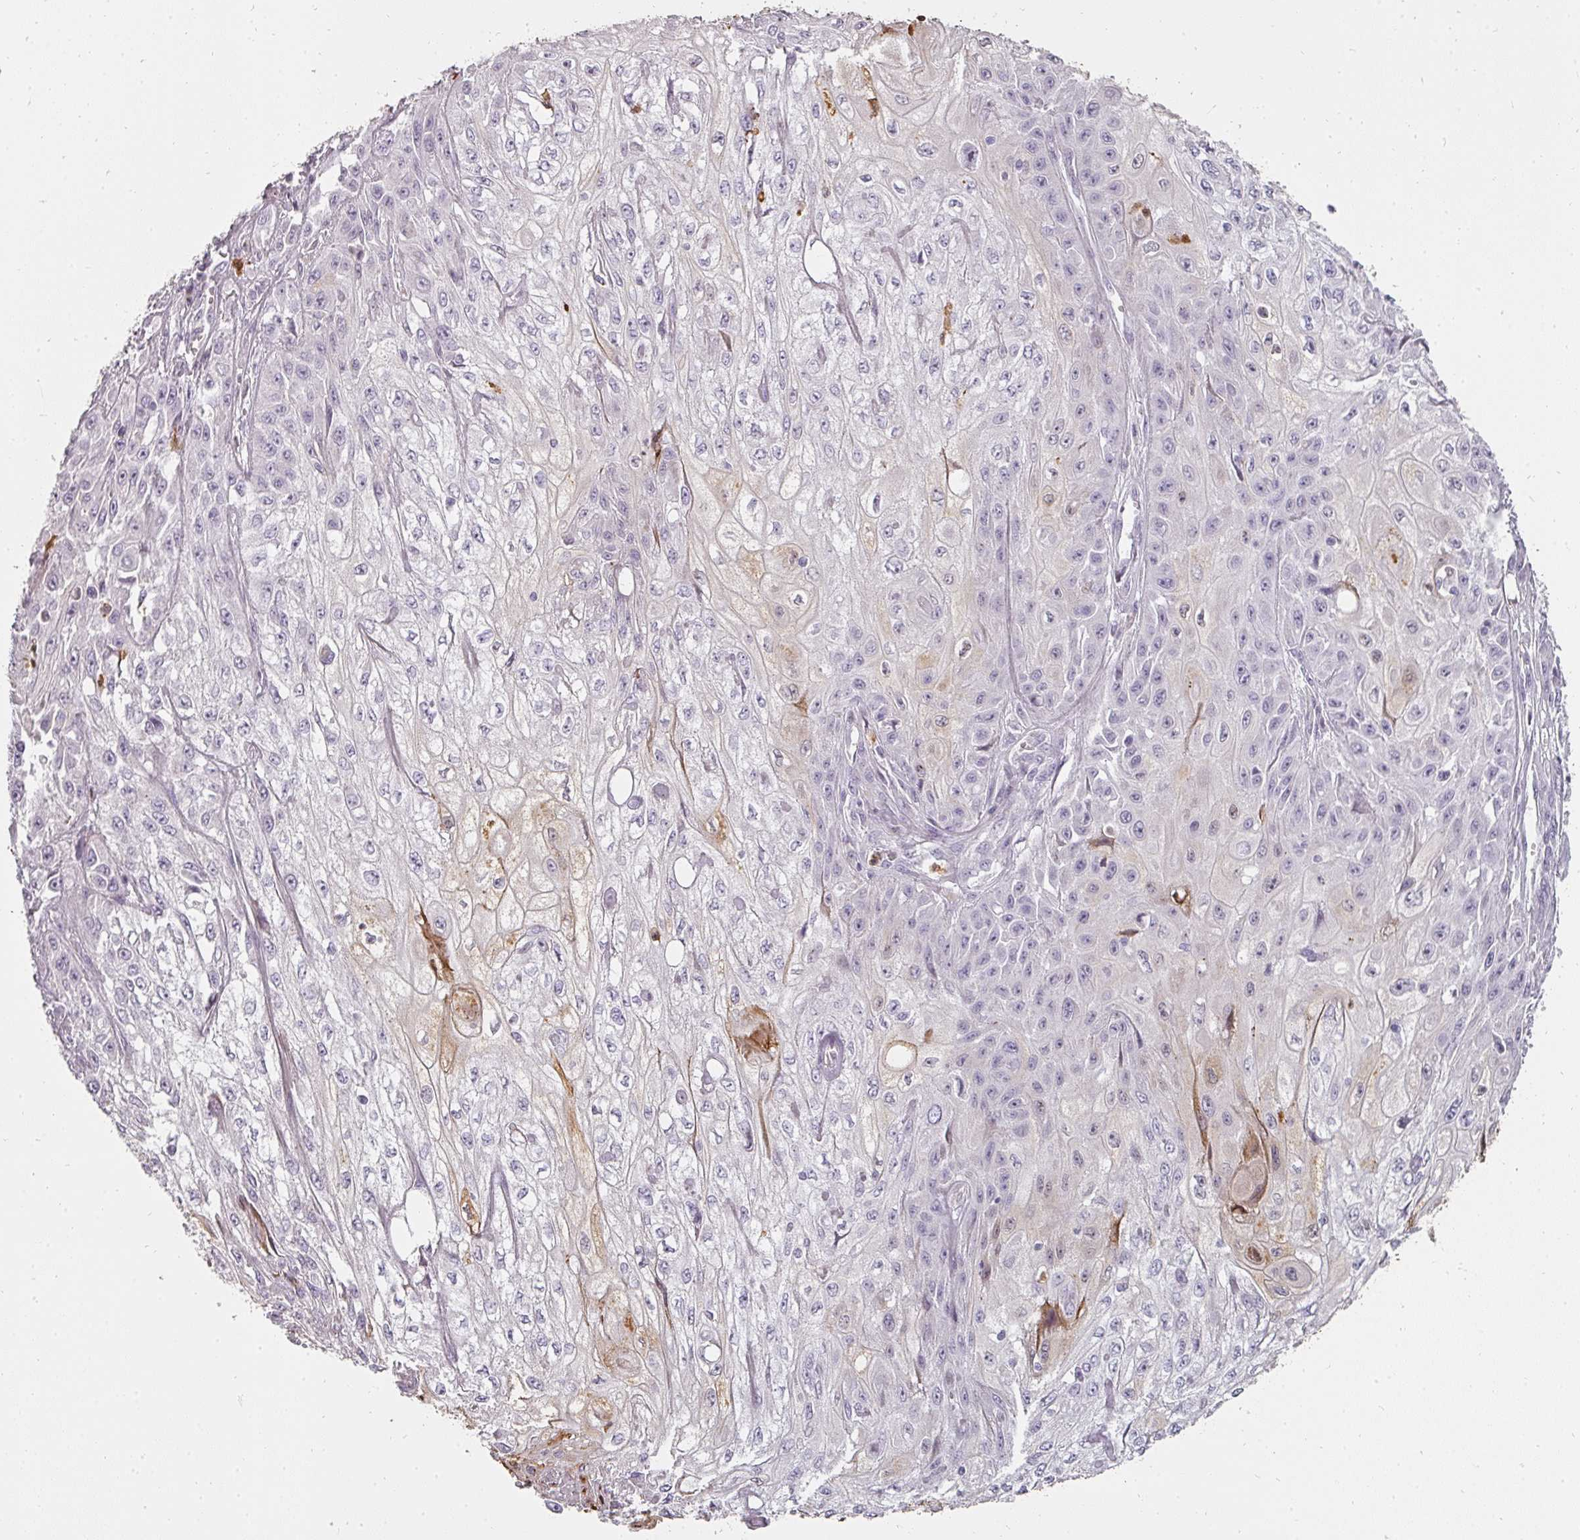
{"staining": {"intensity": "negative", "quantity": "none", "location": "none"}, "tissue": "skin cancer", "cell_type": "Tumor cells", "image_type": "cancer", "snomed": [{"axis": "morphology", "description": "Squamous cell carcinoma, NOS"}, {"axis": "morphology", "description": "Squamous cell carcinoma, metastatic, NOS"}, {"axis": "topography", "description": "Skin"}, {"axis": "topography", "description": "Lymph node"}], "caption": "An image of human metastatic squamous cell carcinoma (skin) is negative for staining in tumor cells.", "gene": "BIK", "patient": {"sex": "male", "age": 75}}